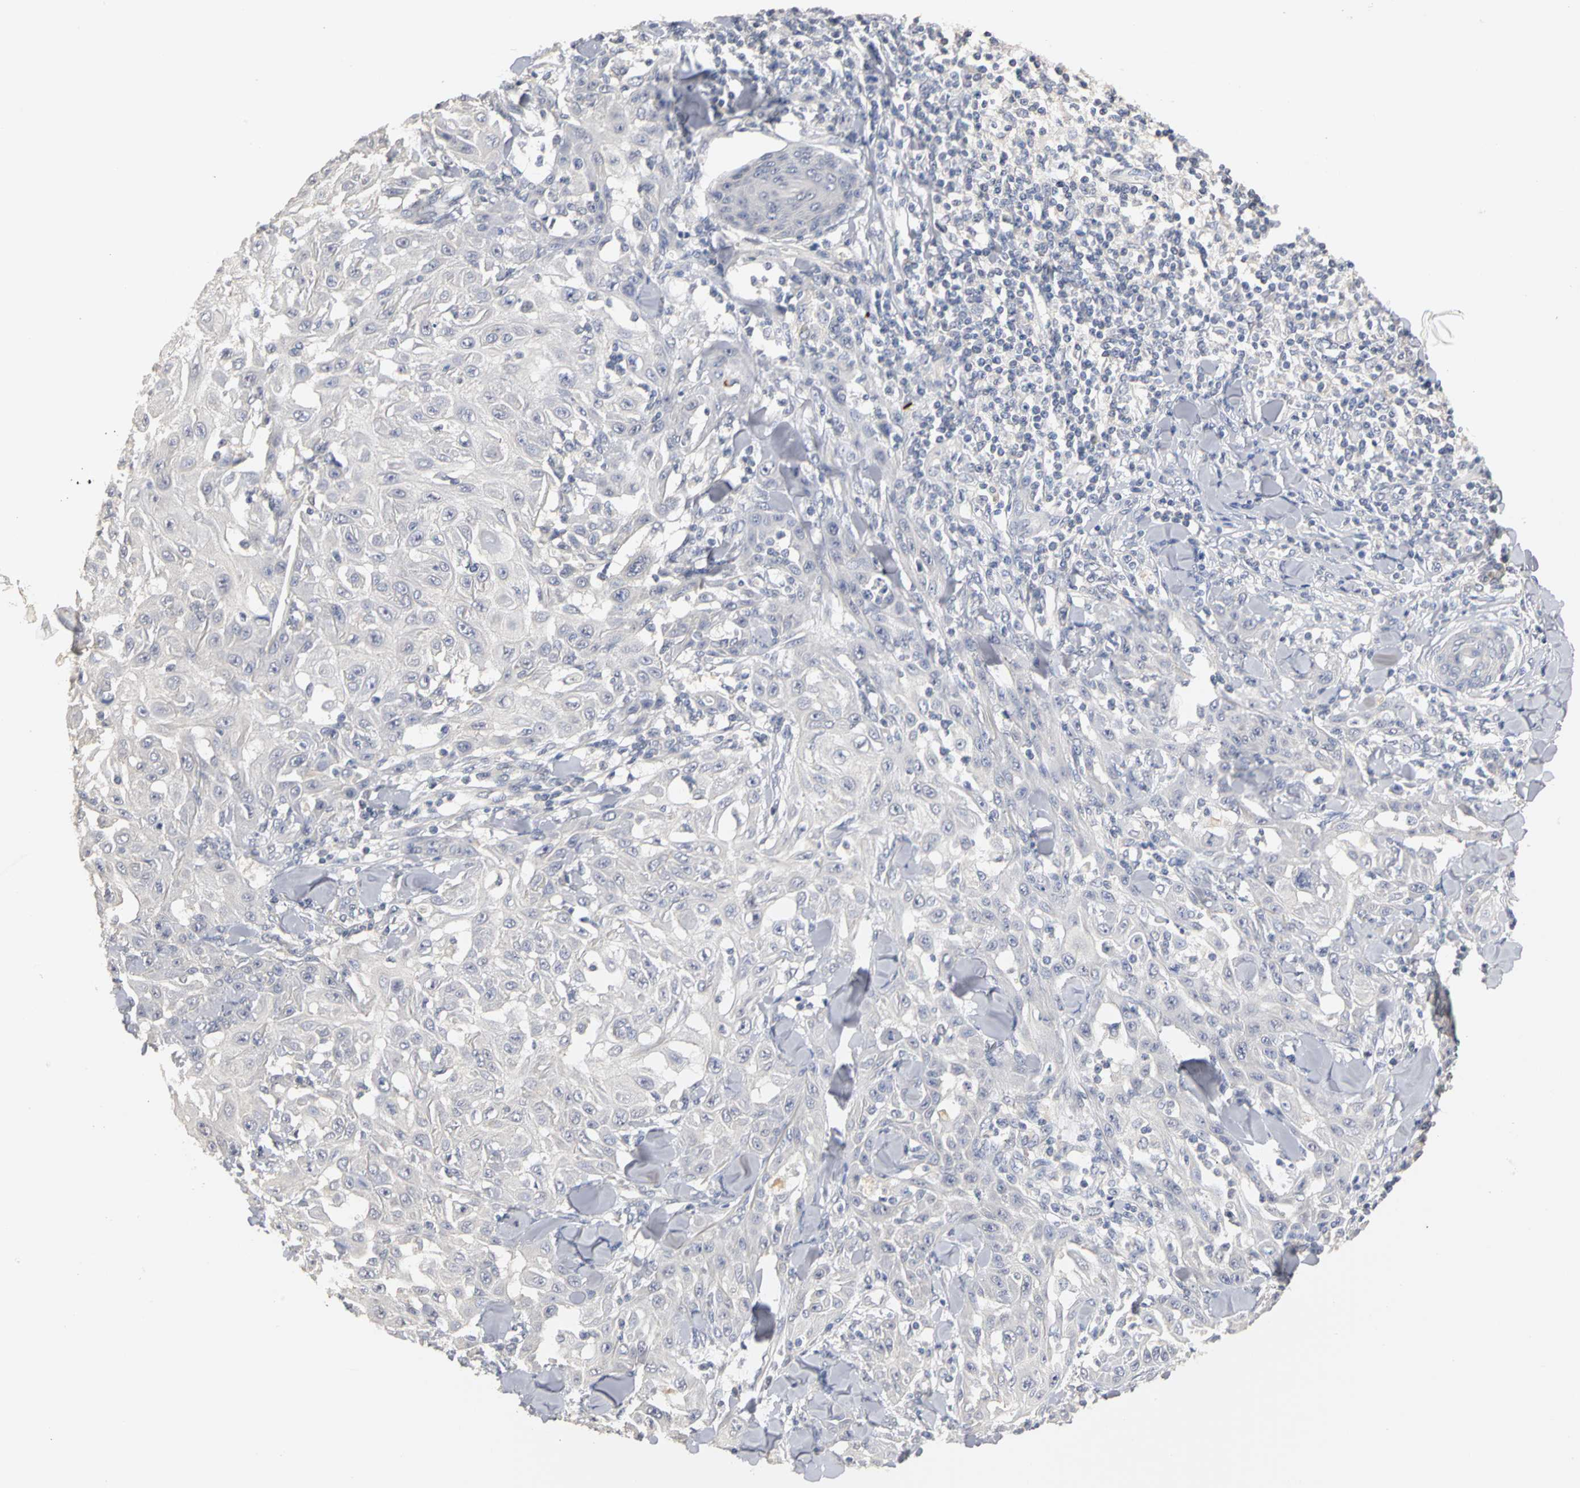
{"staining": {"intensity": "negative", "quantity": "none", "location": "none"}, "tissue": "skin cancer", "cell_type": "Tumor cells", "image_type": "cancer", "snomed": [{"axis": "morphology", "description": "Squamous cell carcinoma, NOS"}, {"axis": "topography", "description": "Skin"}], "caption": "DAB immunohistochemical staining of human skin cancer (squamous cell carcinoma) reveals no significant positivity in tumor cells.", "gene": "PGR", "patient": {"sex": "male", "age": 24}}